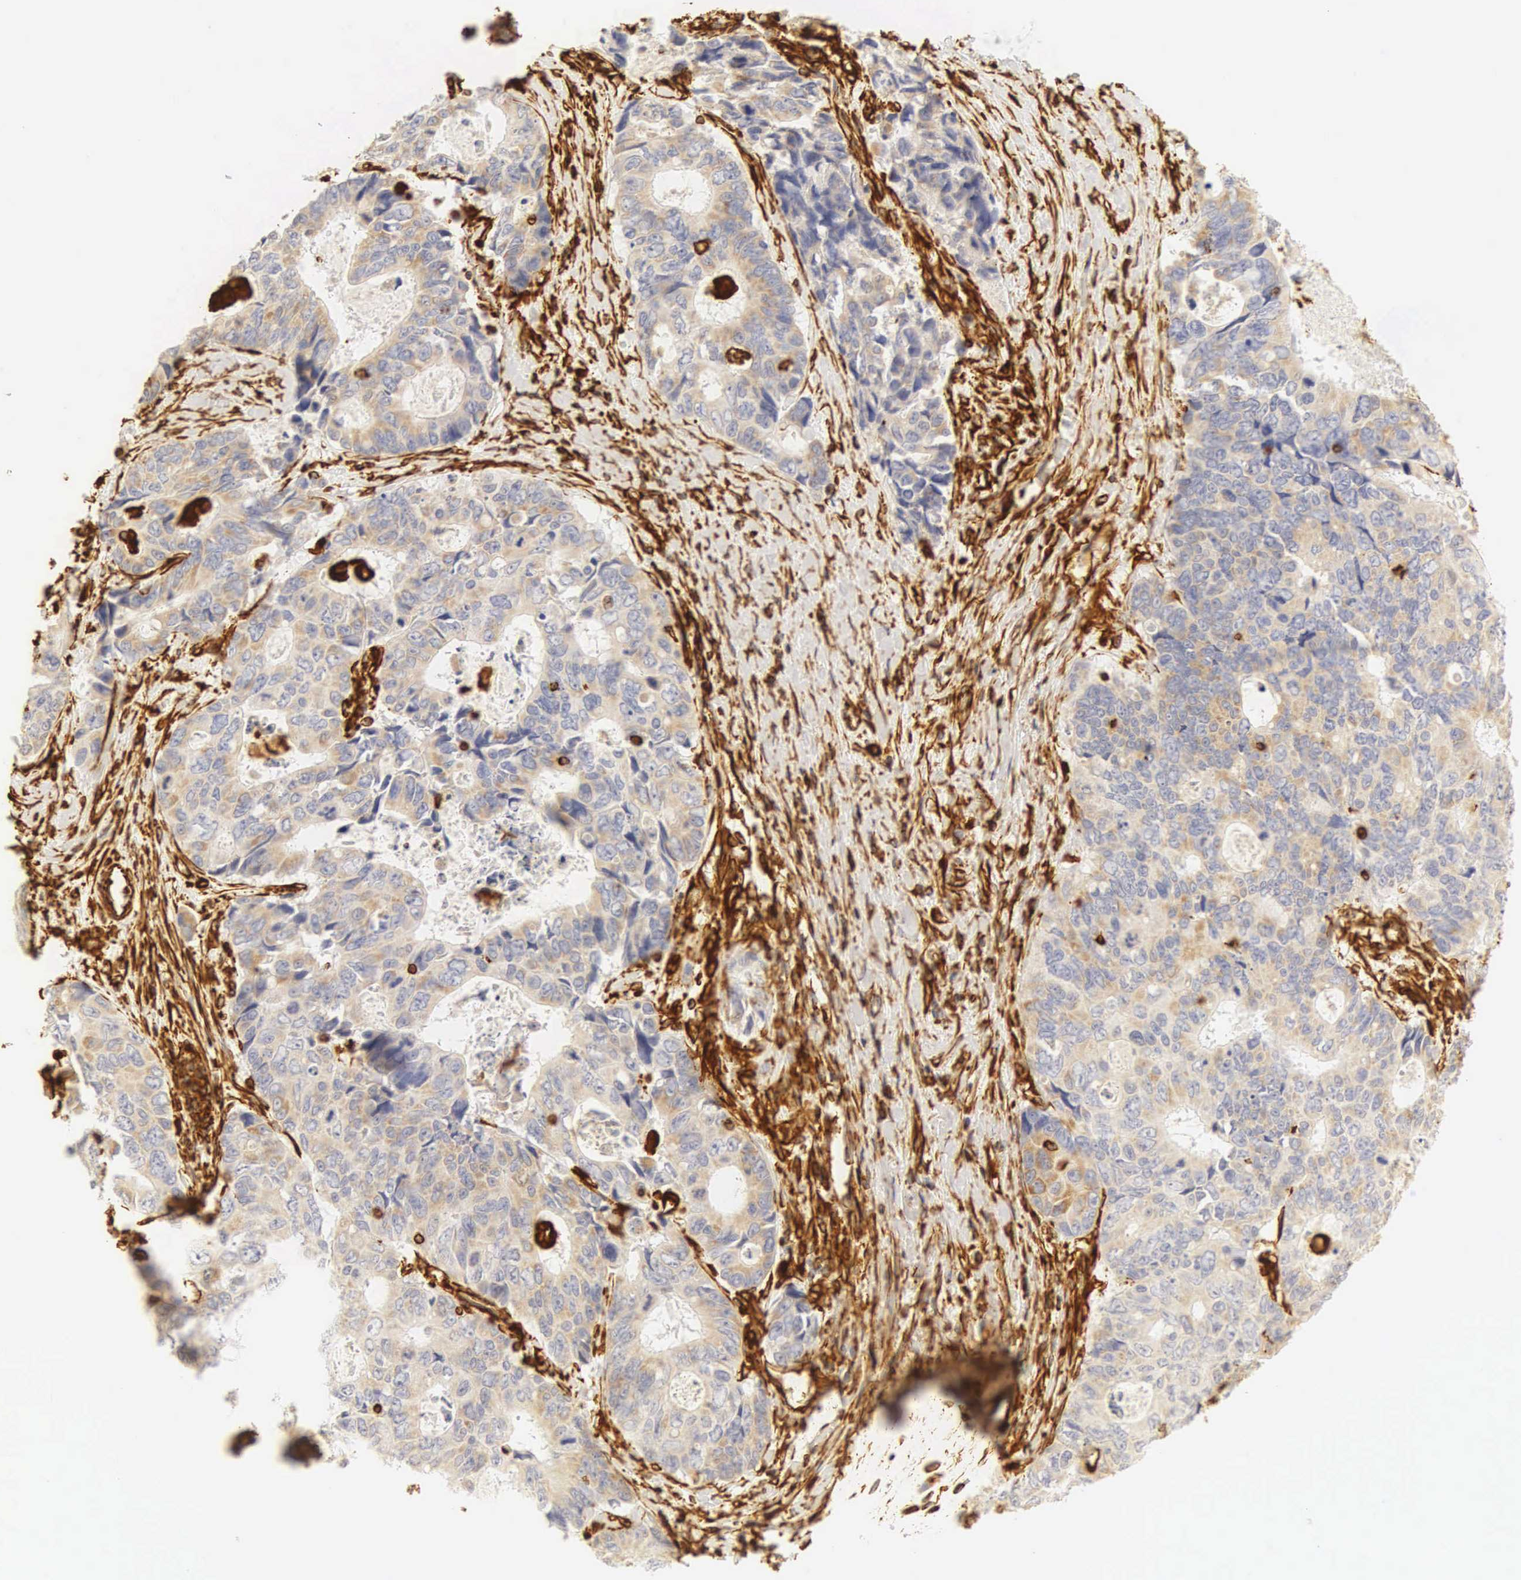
{"staining": {"intensity": "weak", "quantity": "25%-75%", "location": "cytoplasmic/membranous"}, "tissue": "colorectal cancer", "cell_type": "Tumor cells", "image_type": "cancer", "snomed": [{"axis": "morphology", "description": "Adenocarcinoma, NOS"}, {"axis": "topography", "description": "Rectum"}], "caption": "A micrograph of human adenocarcinoma (colorectal) stained for a protein reveals weak cytoplasmic/membranous brown staining in tumor cells.", "gene": "VIM", "patient": {"sex": "female", "age": 67}}